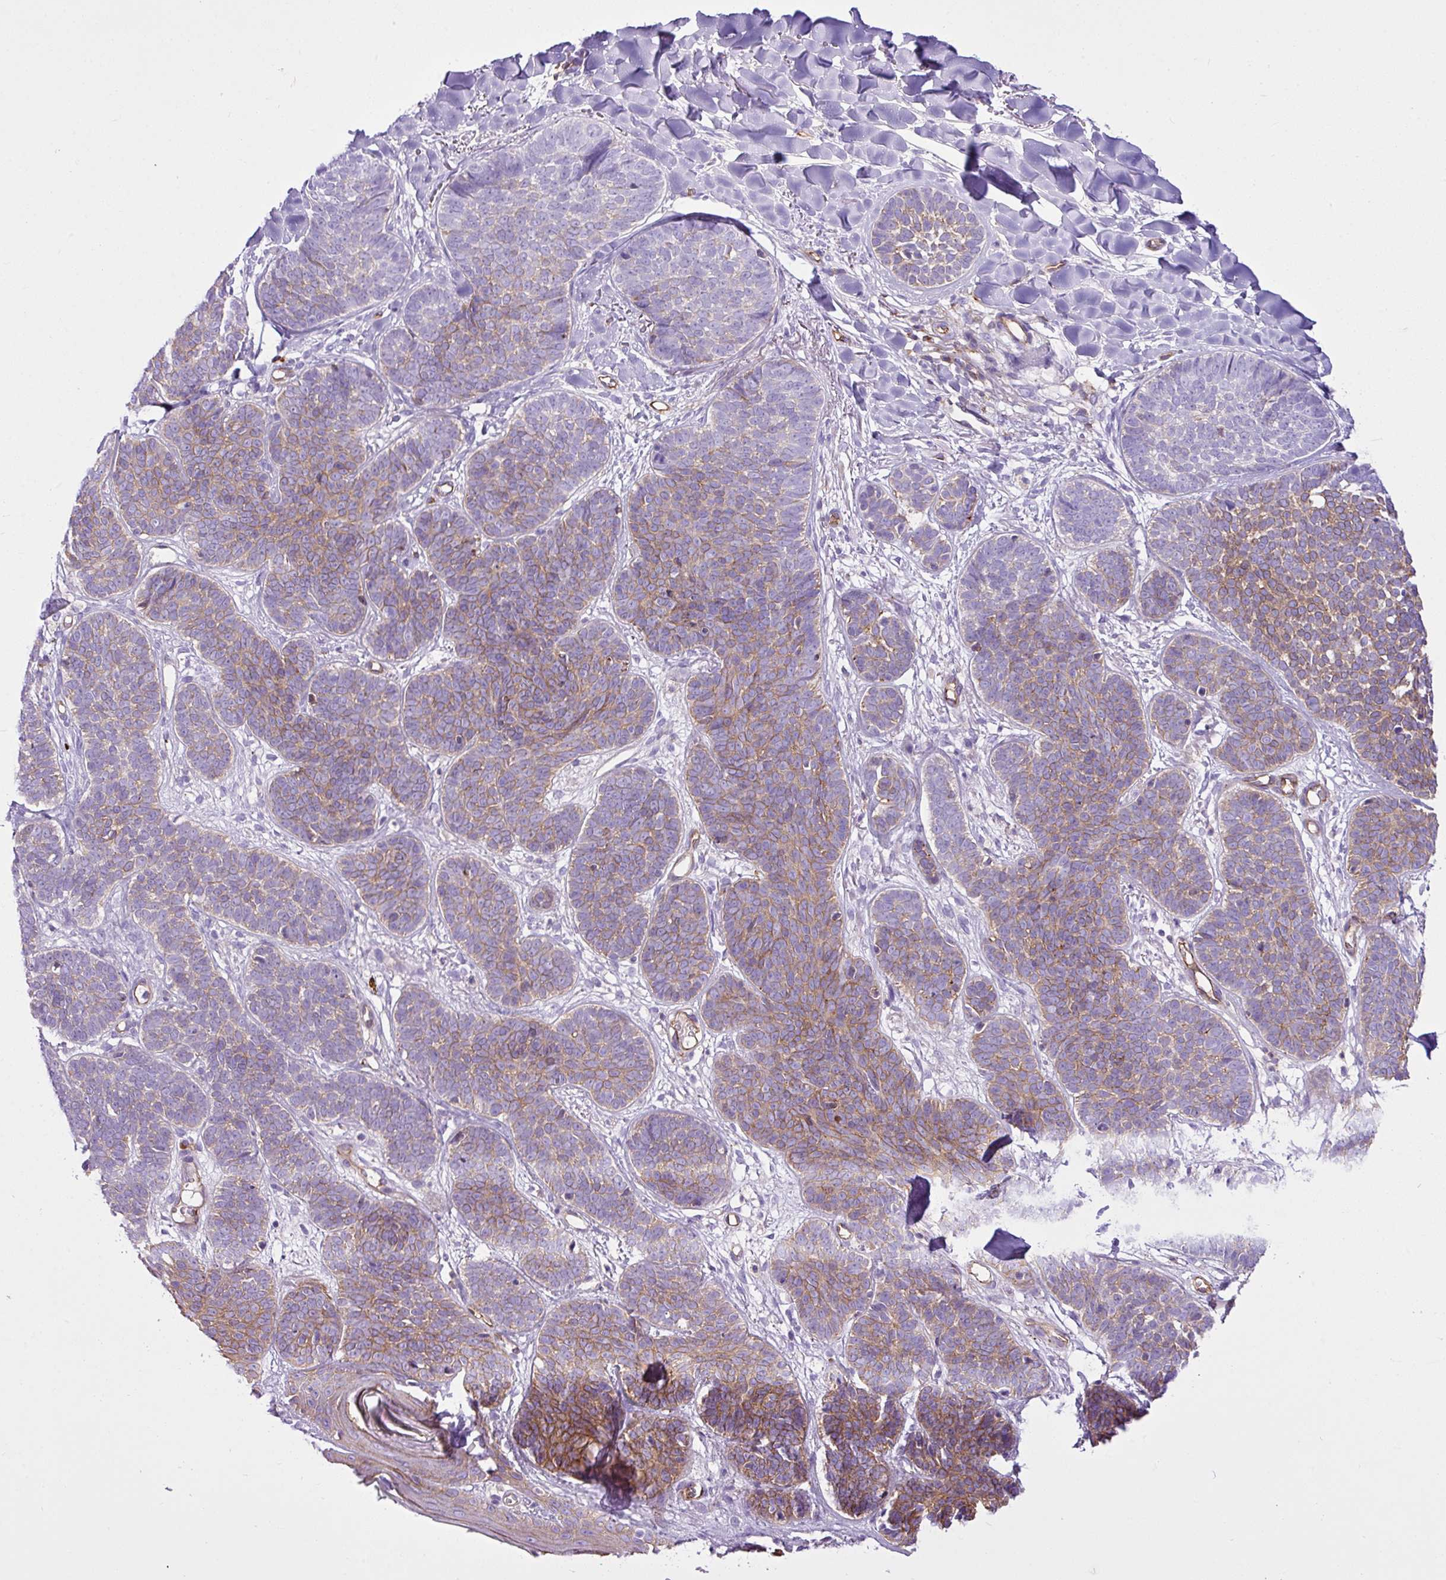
{"staining": {"intensity": "weak", "quantity": "25%-75%", "location": "cytoplasmic/membranous"}, "tissue": "skin cancer", "cell_type": "Tumor cells", "image_type": "cancer", "snomed": [{"axis": "morphology", "description": "Basal cell carcinoma"}, {"axis": "topography", "description": "Skin"}, {"axis": "topography", "description": "Skin of neck"}, {"axis": "topography", "description": "Skin of shoulder"}, {"axis": "topography", "description": "Skin of back"}], "caption": "Protein expression analysis of basal cell carcinoma (skin) shows weak cytoplasmic/membranous staining in approximately 25%-75% of tumor cells.", "gene": "EME2", "patient": {"sex": "male", "age": 80}}